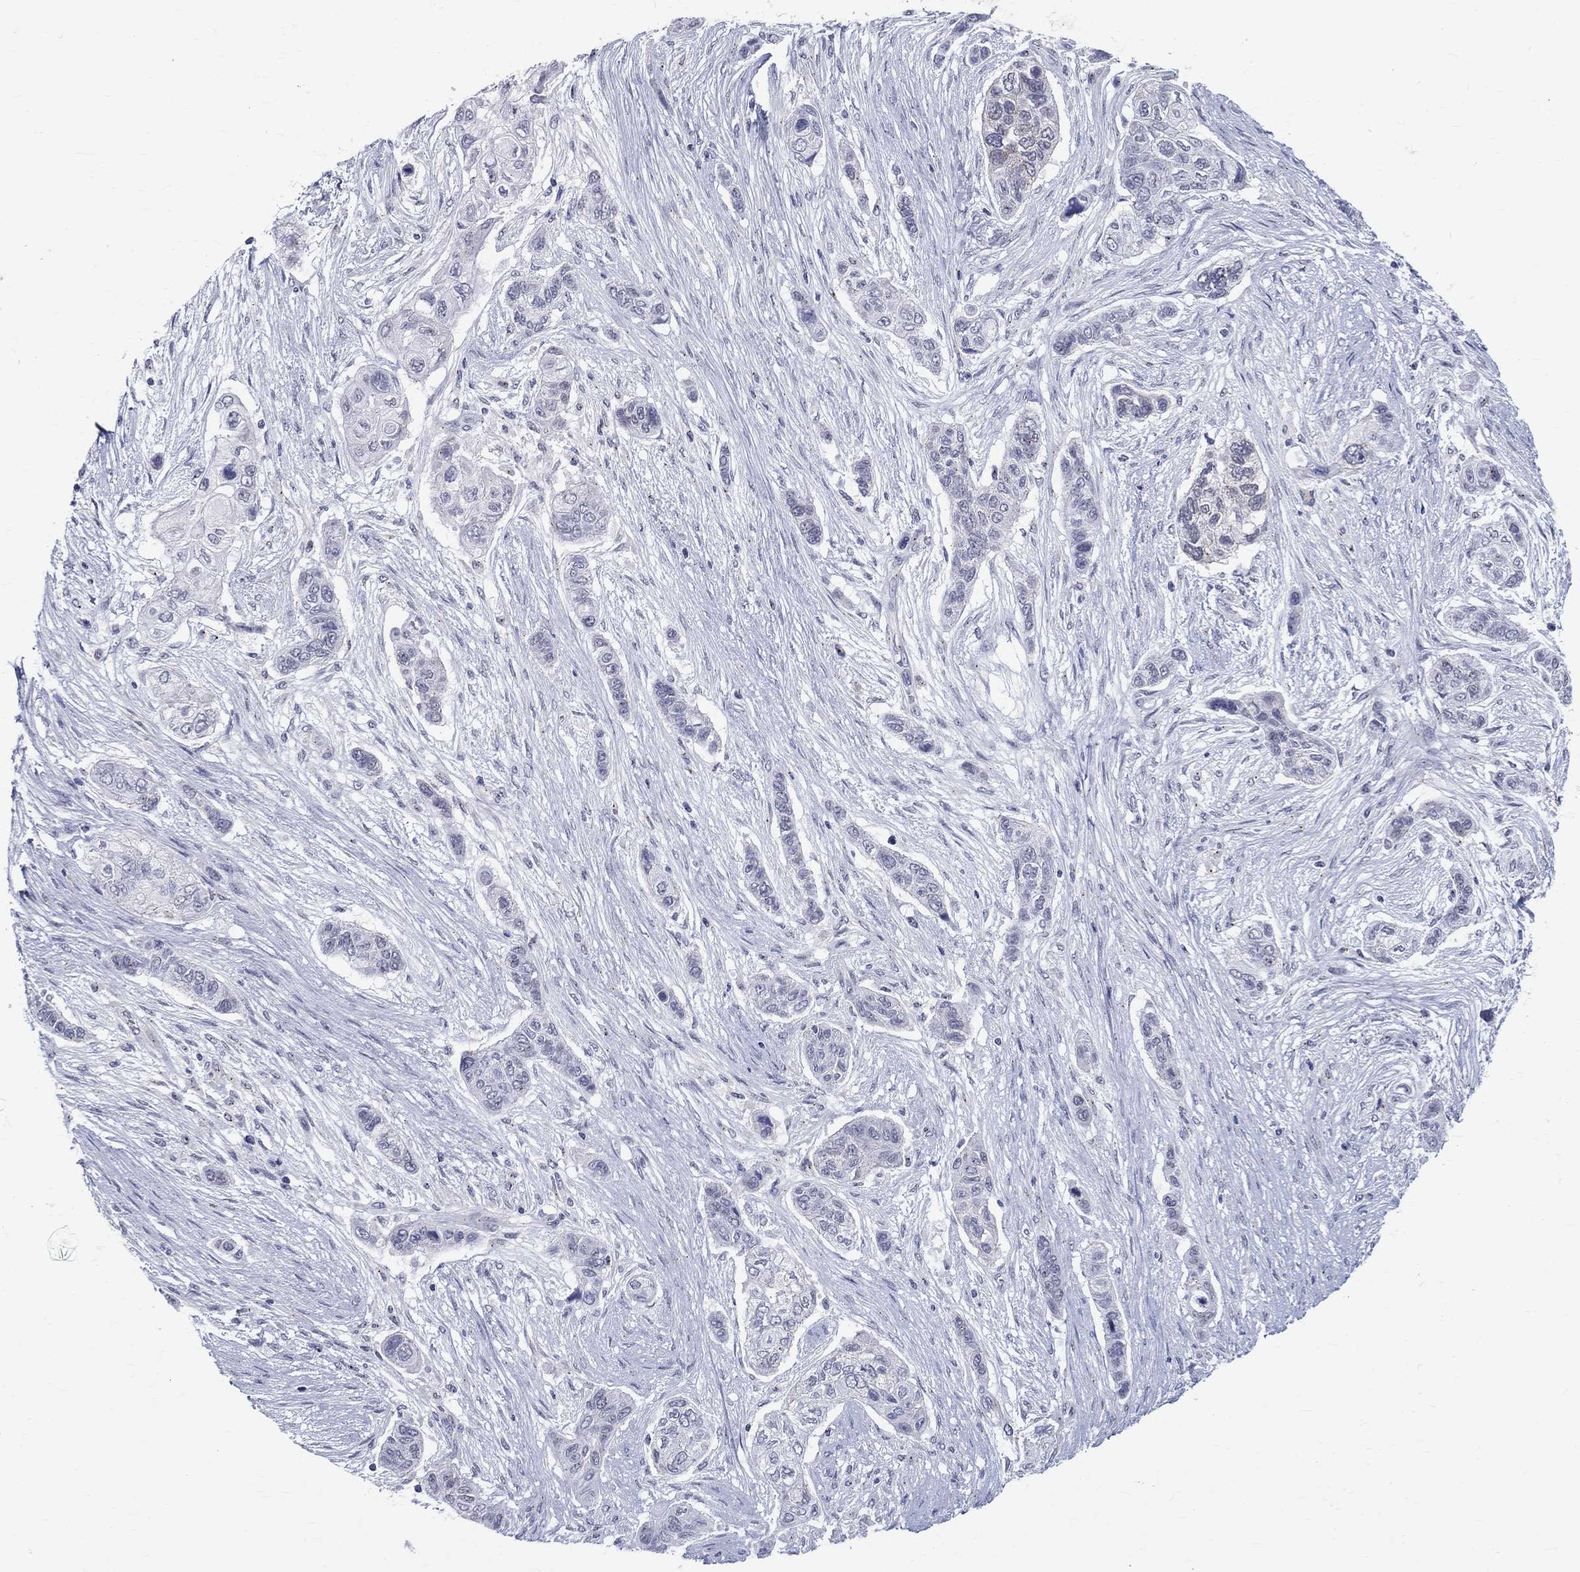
{"staining": {"intensity": "negative", "quantity": "none", "location": "none"}, "tissue": "lung cancer", "cell_type": "Tumor cells", "image_type": "cancer", "snomed": [{"axis": "morphology", "description": "Squamous cell carcinoma, NOS"}, {"axis": "topography", "description": "Lung"}], "caption": "High magnification brightfield microscopy of lung cancer (squamous cell carcinoma) stained with DAB (3,3'-diaminobenzidine) (brown) and counterstained with hematoxylin (blue): tumor cells show no significant positivity.", "gene": "CEP43", "patient": {"sex": "male", "age": 69}}